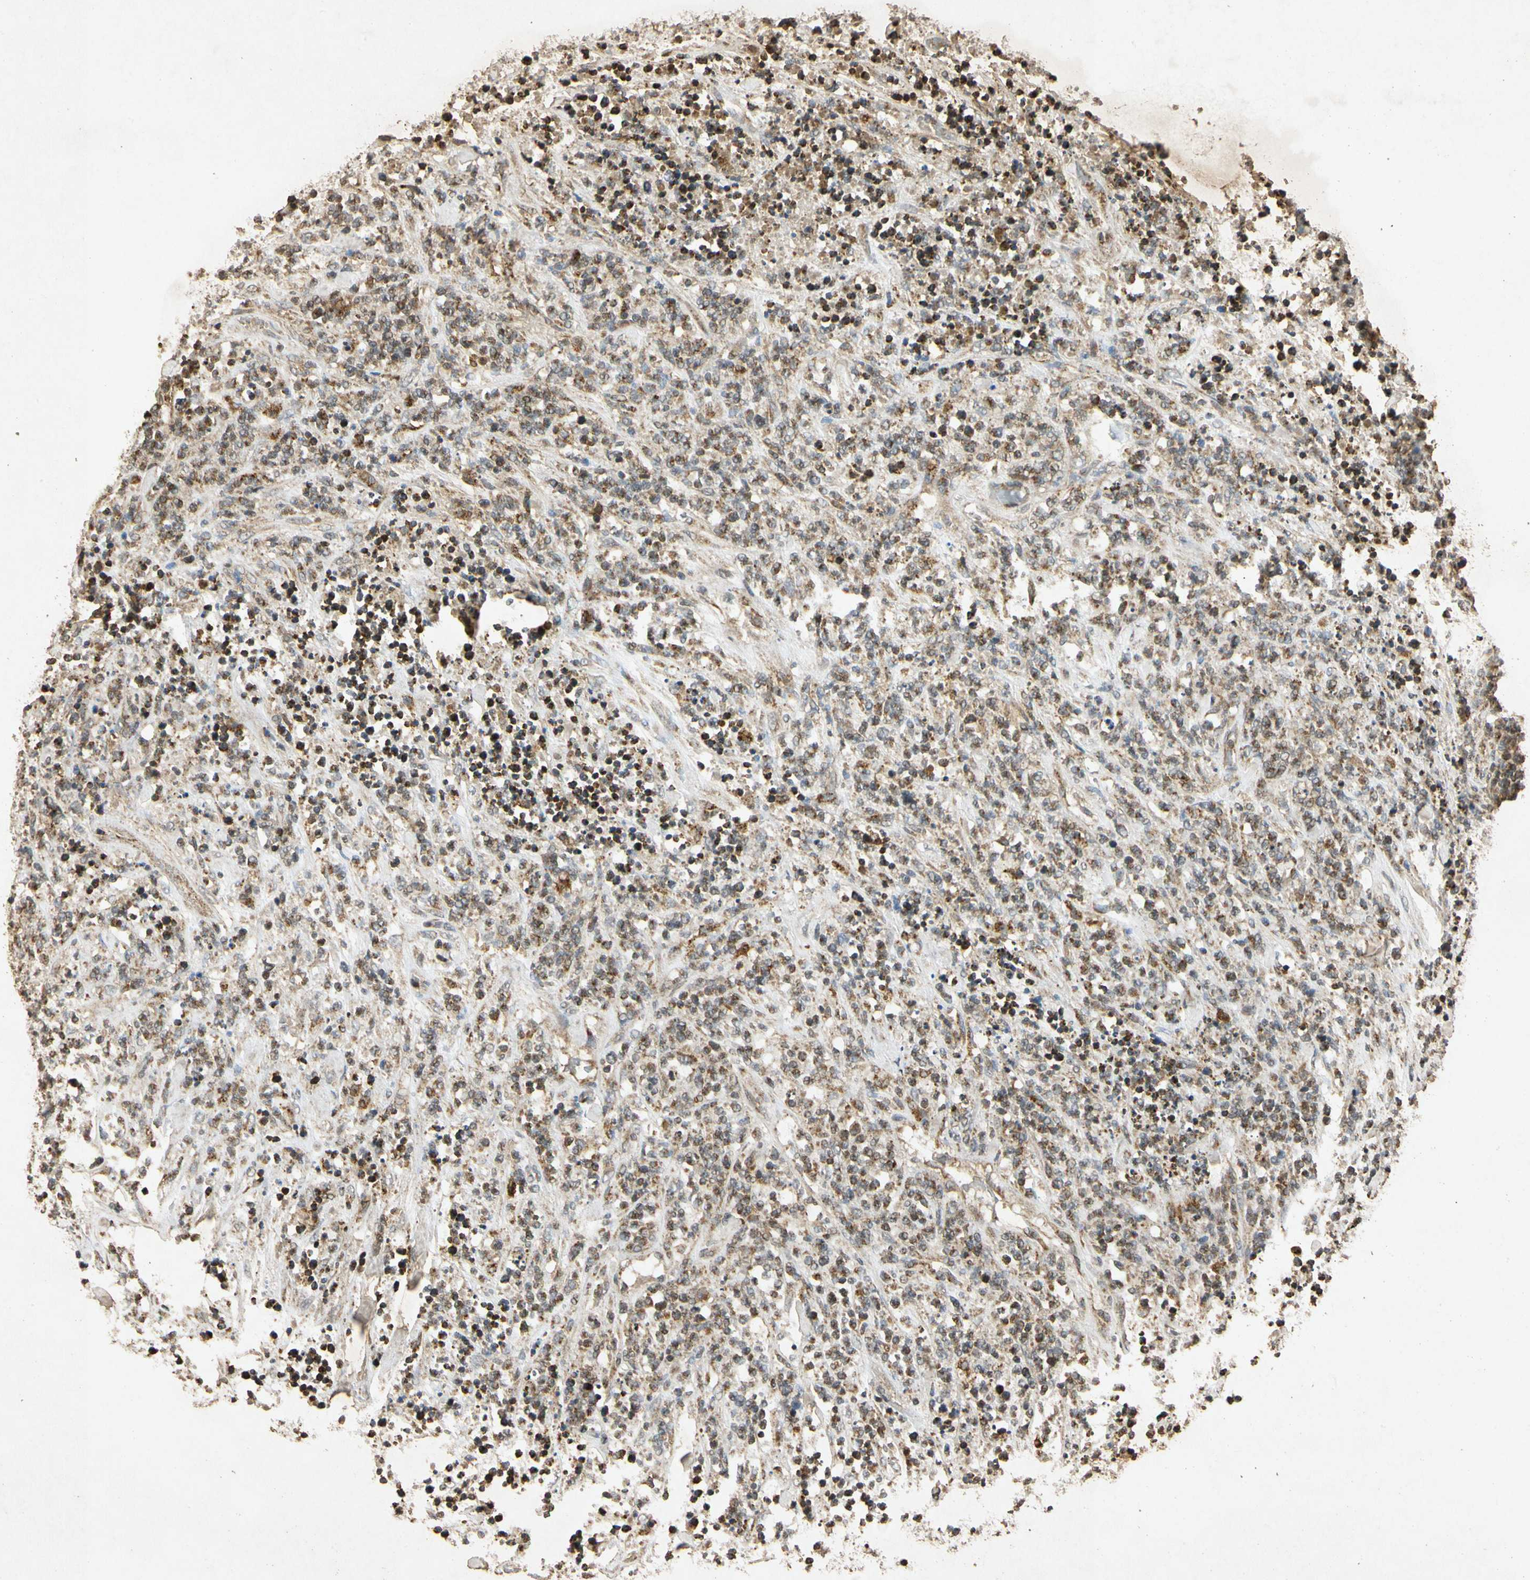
{"staining": {"intensity": "weak", "quantity": "25%-75%", "location": "cytoplasmic/membranous"}, "tissue": "lymphoma", "cell_type": "Tumor cells", "image_type": "cancer", "snomed": [{"axis": "morphology", "description": "Malignant lymphoma, non-Hodgkin's type, High grade"}, {"axis": "topography", "description": "Soft tissue"}], "caption": "DAB immunohistochemical staining of human lymphoma reveals weak cytoplasmic/membranous protein expression in approximately 25%-75% of tumor cells. (IHC, brightfield microscopy, high magnification).", "gene": "PRDX3", "patient": {"sex": "male", "age": 18}}